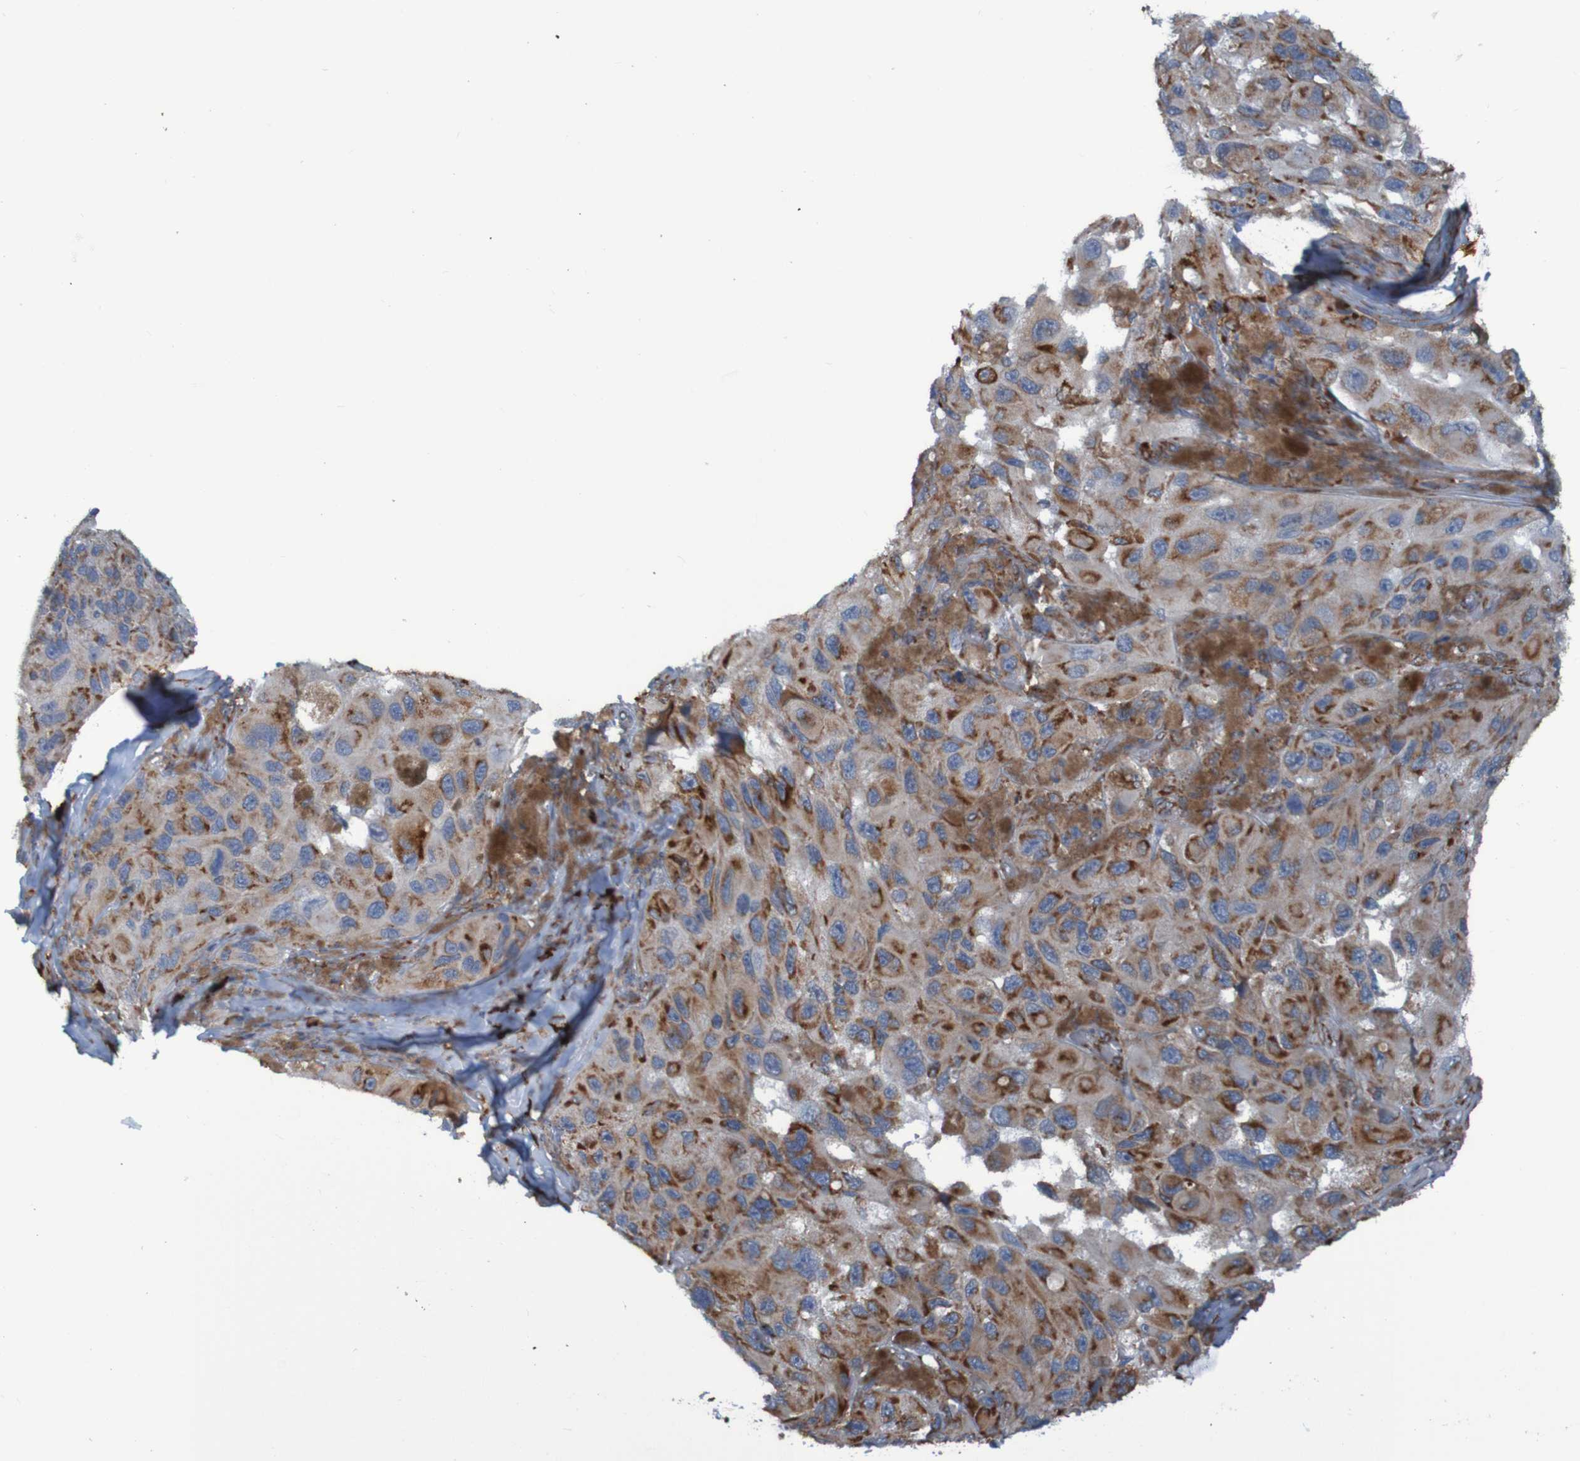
{"staining": {"intensity": "weak", "quantity": ">75%", "location": "cytoplasmic/membranous"}, "tissue": "melanoma", "cell_type": "Tumor cells", "image_type": "cancer", "snomed": [{"axis": "morphology", "description": "Malignant melanoma, NOS"}, {"axis": "topography", "description": "Skin"}], "caption": "An immunohistochemistry (IHC) histopathology image of neoplastic tissue is shown. Protein staining in brown shows weak cytoplasmic/membranous positivity in melanoma within tumor cells.", "gene": "SSR1", "patient": {"sex": "female", "age": 73}}